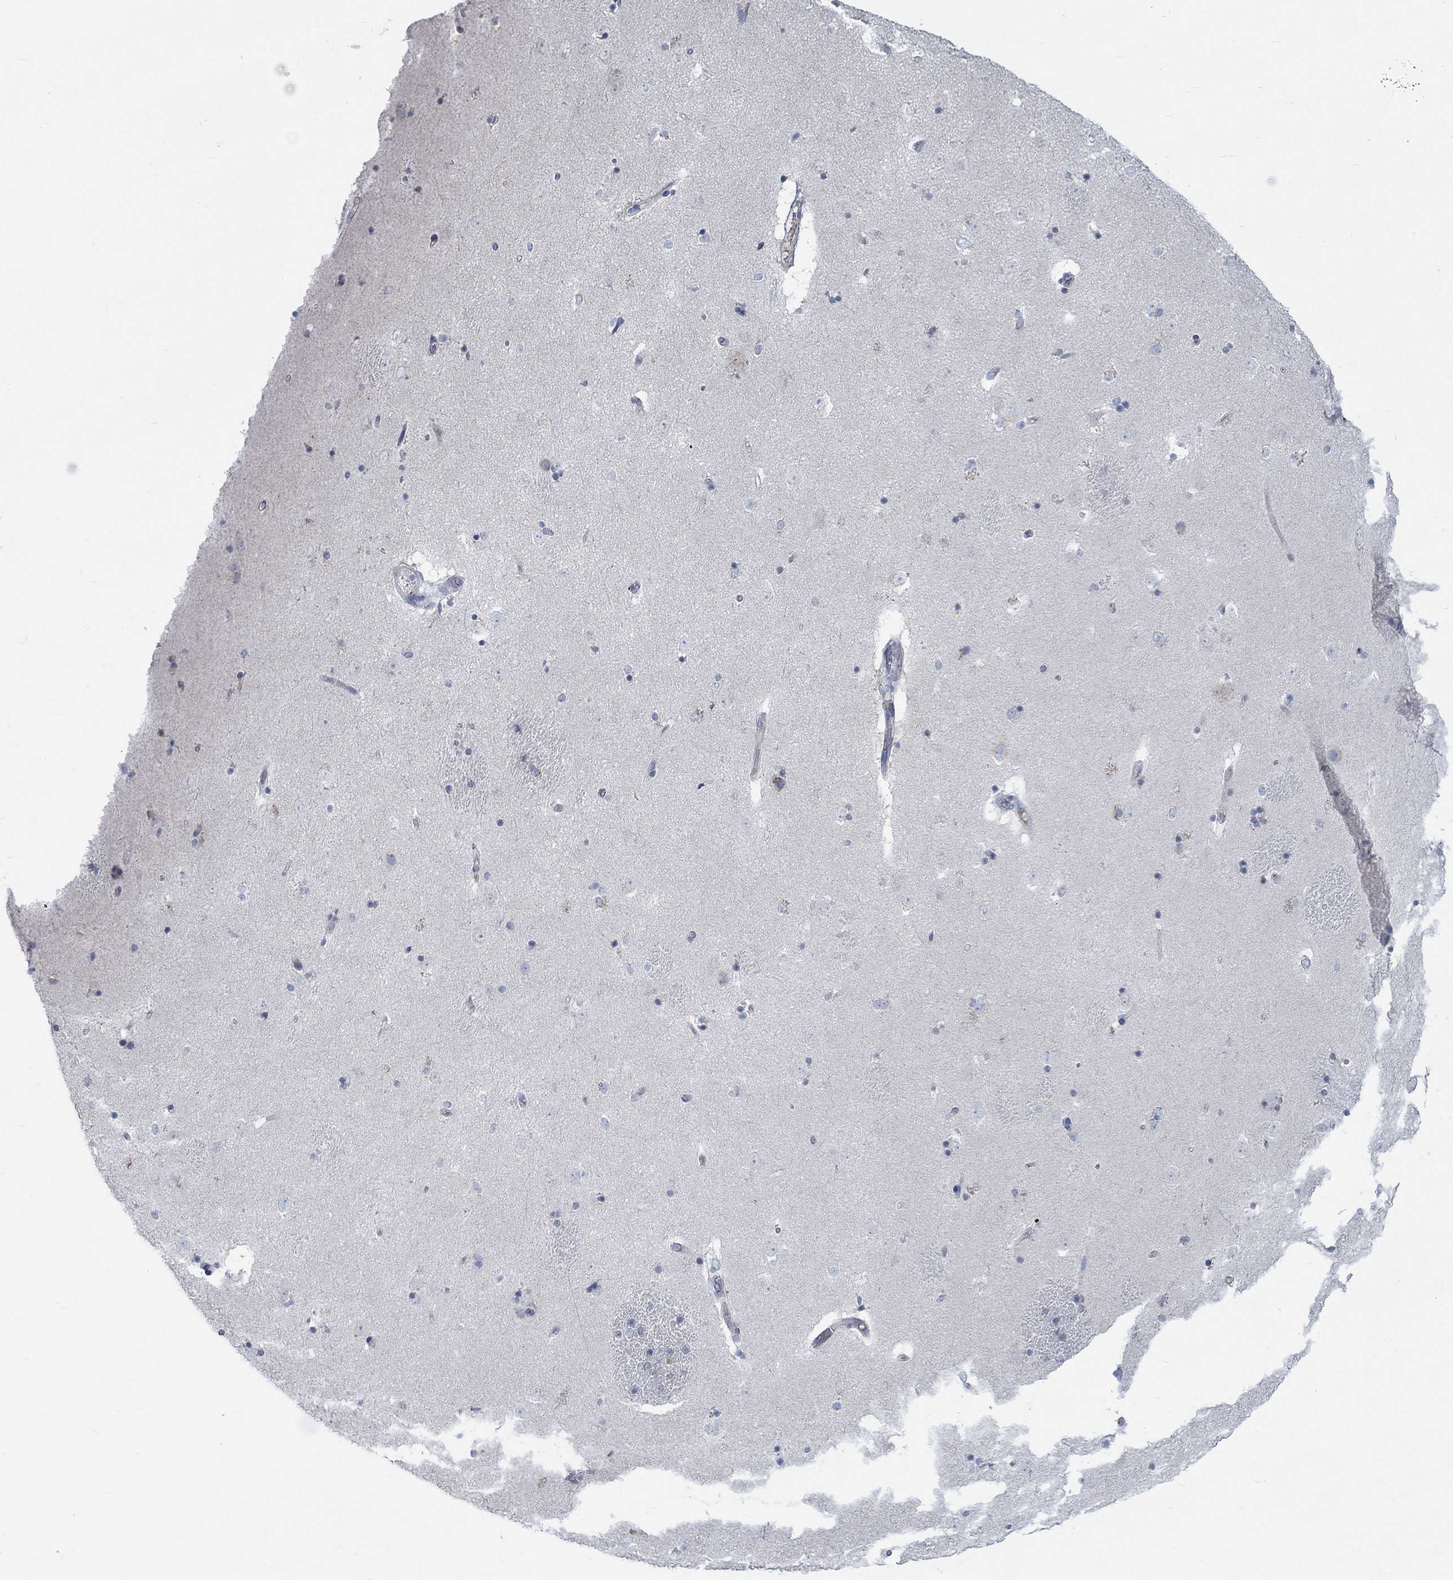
{"staining": {"intensity": "negative", "quantity": "none", "location": "none"}, "tissue": "caudate", "cell_type": "Glial cells", "image_type": "normal", "snomed": [{"axis": "morphology", "description": "Normal tissue, NOS"}, {"axis": "topography", "description": "Lateral ventricle wall"}], "caption": "This is a micrograph of immunohistochemistry (IHC) staining of benign caudate, which shows no expression in glial cells.", "gene": "TEKT4", "patient": {"sex": "male", "age": 51}}